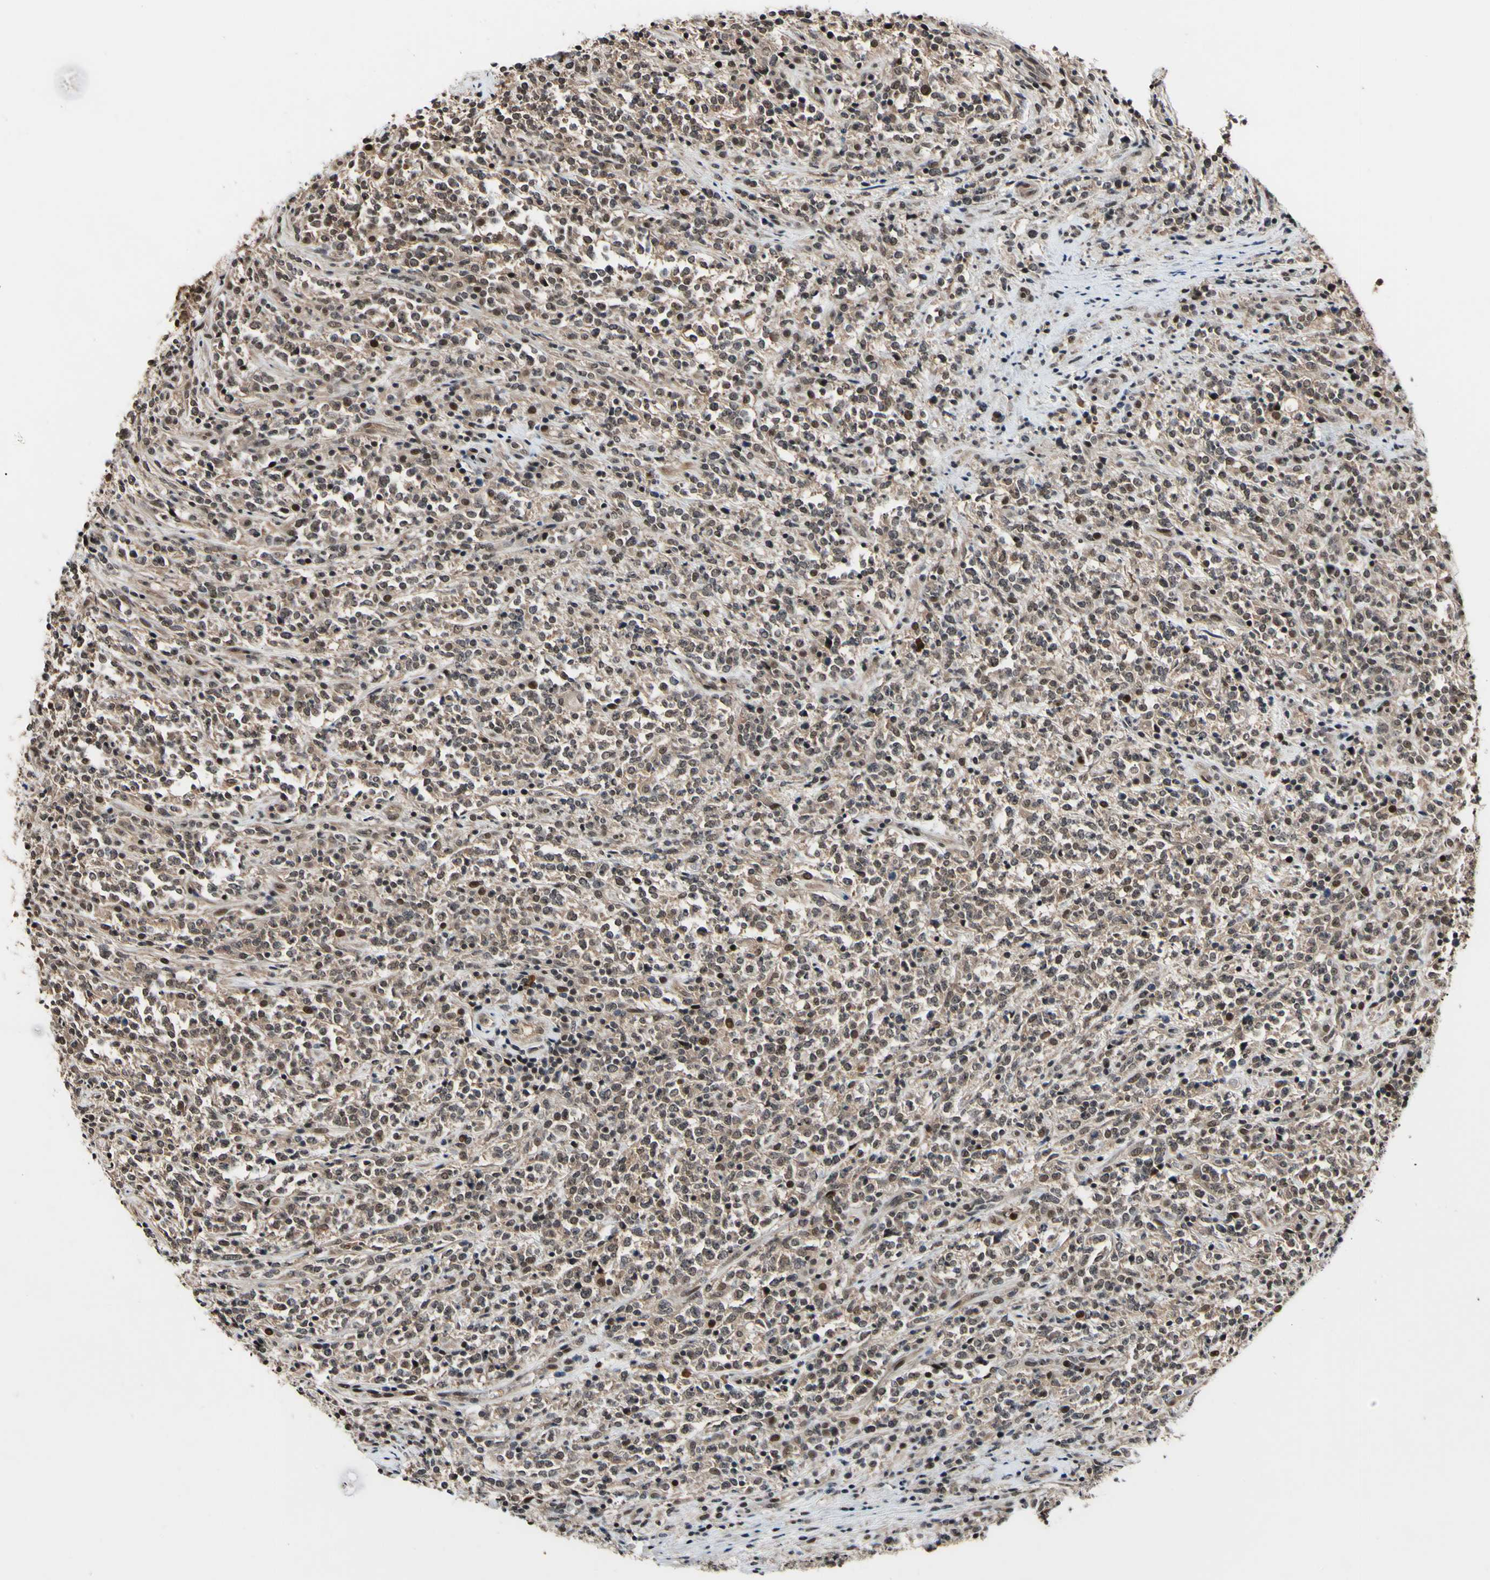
{"staining": {"intensity": "weak", "quantity": ">75%", "location": "cytoplasmic/membranous,nuclear"}, "tissue": "lymphoma", "cell_type": "Tumor cells", "image_type": "cancer", "snomed": [{"axis": "morphology", "description": "Malignant lymphoma, non-Hodgkin's type, High grade"}, {"axis": "topography", "description": "Soft tissue"}], "caption": "IHC (DAB) staining of malignant lymphoma, non-Hodgkin's type (high-grade) reveals weak cytoplasmic/membranous and nuclear protein positivity in about >75% of tumor cells.", "gene": "PSMD10", "patient": {"sex": "male", "age": 18}}